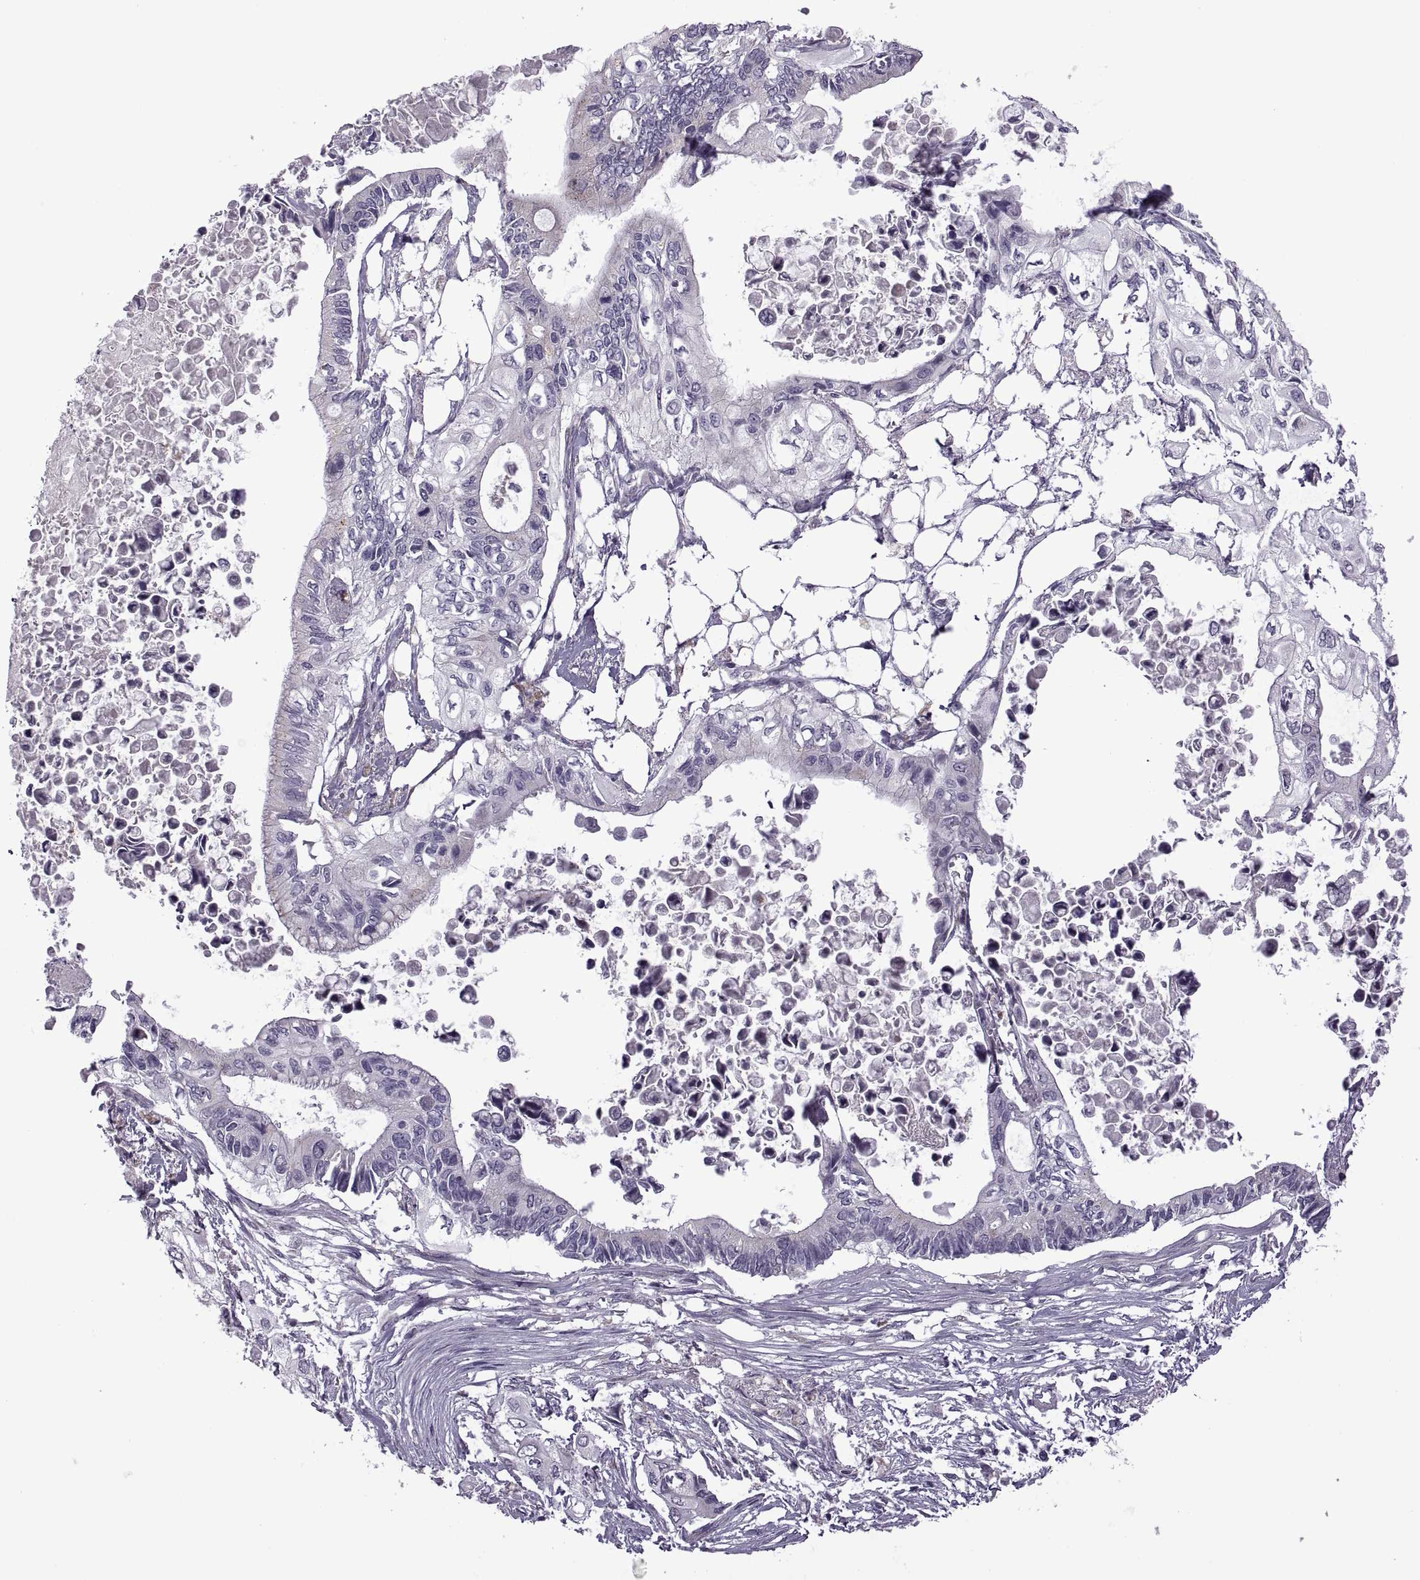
{"staining": {"intensity": "negative", "quantity": "none", "location": "none"}, "tissue": "pancreatic cancer", "cell_type": "Tumor cells", "image_type": "cancer", "snomed": [{"axis": "morphology", "description": "Adenocarcinoma, NOS"}, {"axis": "topography", "description": "Pancreas"}], "caption": "DAB (3,3'-diaminobenzidine) immunohistochemical staining of pancreatic cancer exhibits no significant expression in tumor cells.", "gene": "RIPK4", "patient": {"sex": "female", "age": 63}}